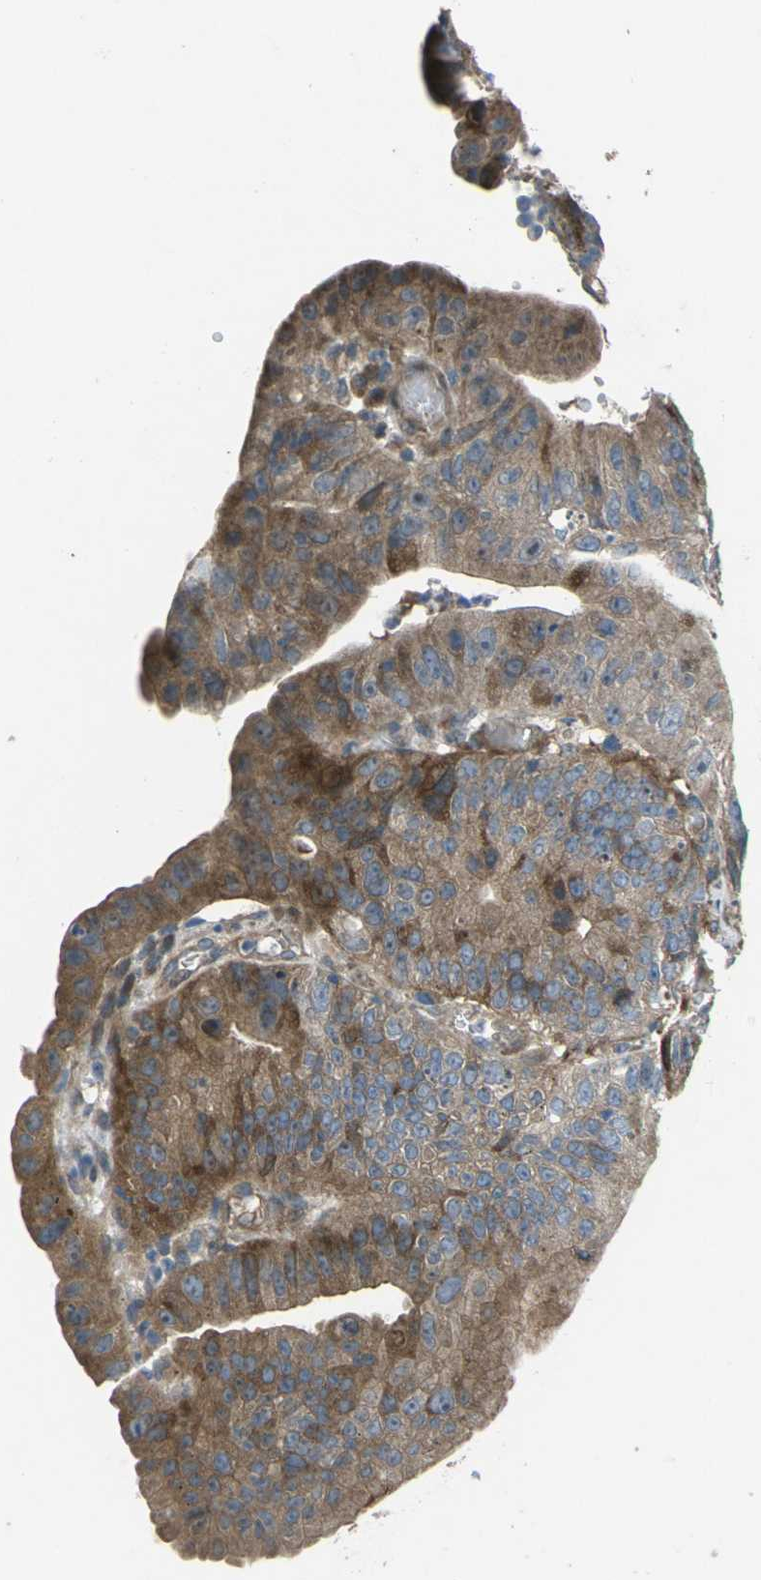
{"staining": {"intensity": "moderate", "quantity": ">75%", "location": "cytoplasmic/membranous"}, "tissue": "stomach cancer", "cell_type": "Tumor cells", "image_type": "cancer", "snomed": [{"axis": "morphology", "description": "Adenocarcinoma, NOS"}, {"axis": "topography", "description": "Stomach"}], "caption": "Stomach cancer (adenocarcinoma) tissue demonstrates moderate cytoplasmic/membranous staining in approximately >75% of tumor cells, visualized by immunohistochemistry.", "gene": "EDNRA", "patient": {"sex": "male", "age": 59}}